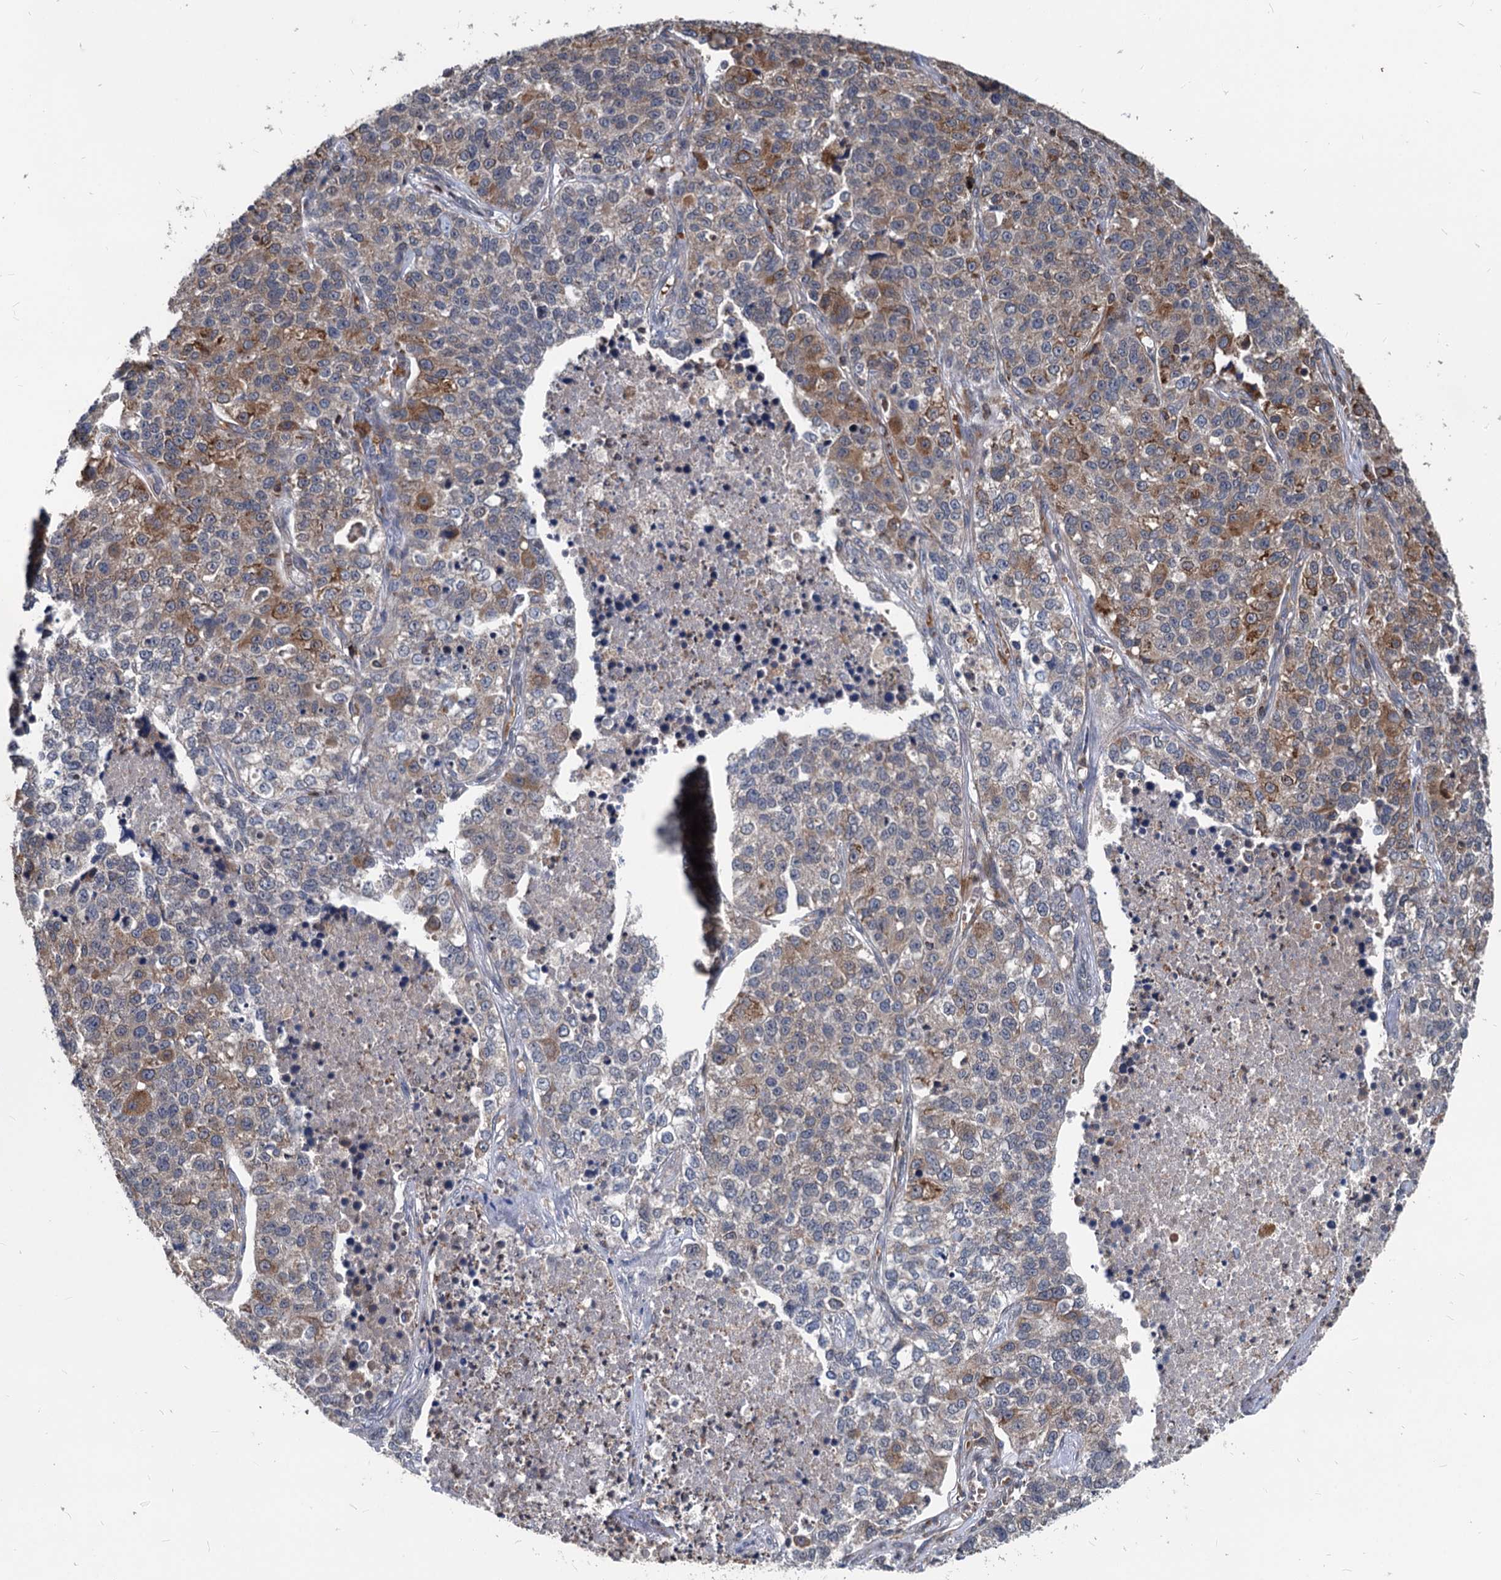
{"staining": {"intensity": "strong", "quantity": "<25%", "location": "cytoplasmic/membranous"}, "tissue": "lung cancer", "cell_type": "Tumor cells", "image_type": "cancer", "snomed": [{"axis": "morphology", "description": "Adenocarcinoma, NOS"}, {"axis": "topography", "description": "Lung"}], "caption": "IHC image of human adenocarcinoma (lung) stained for a protein (brown), which shows medium levels of strong cytoplasmic/membranous positivity in about <25% of tumor cells.", "gene": "STIM1", "patient": {"sex": "male", "age": 49}}